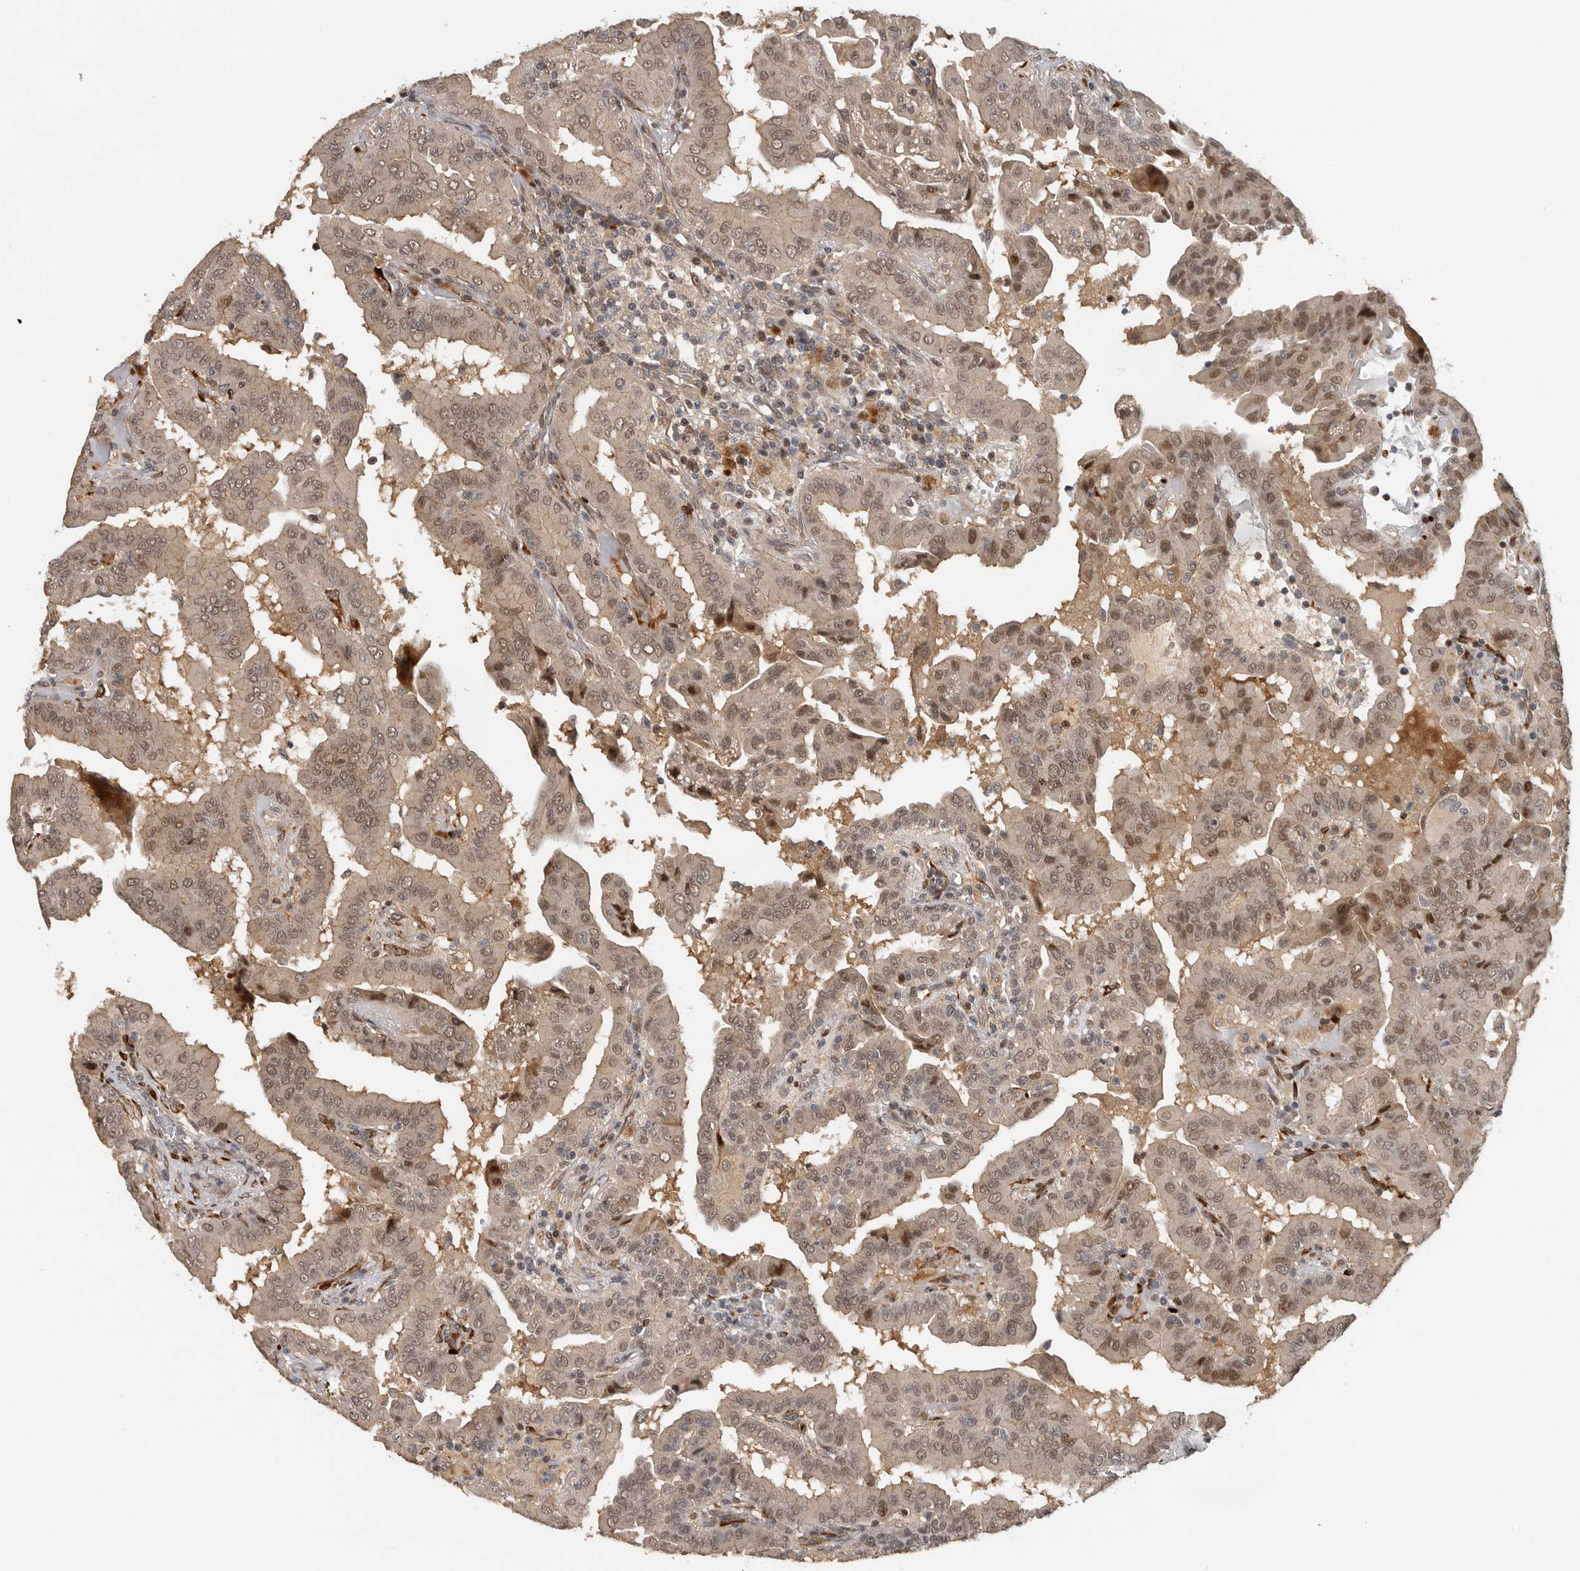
{"staining": {"intensity": "moderate", "quantity": ">75%", "location": "nuclear"}, "tissue": "thyroid cancer", "cell_type": "Tumor cells", "image_type": "cancer", "snomed": [{"axis": "morphology", "description": "Papillary adenocarcinoma, NOS"}, {"axis": "topography", "description": "Thyroid gland"}], "caption": "Thyroid cancer tissue demonstrates moderate nuclear staining in about >75% of tumor cells The staining was performed using DAB (3,3'-diaminobenzidine) to visualize the protein expression in brown, while the nuclei were stained in blue with hematoxylin (Magnification: 20x).", "gene": "HENMT1", "patient": {"sex": "male", "age": 33}}